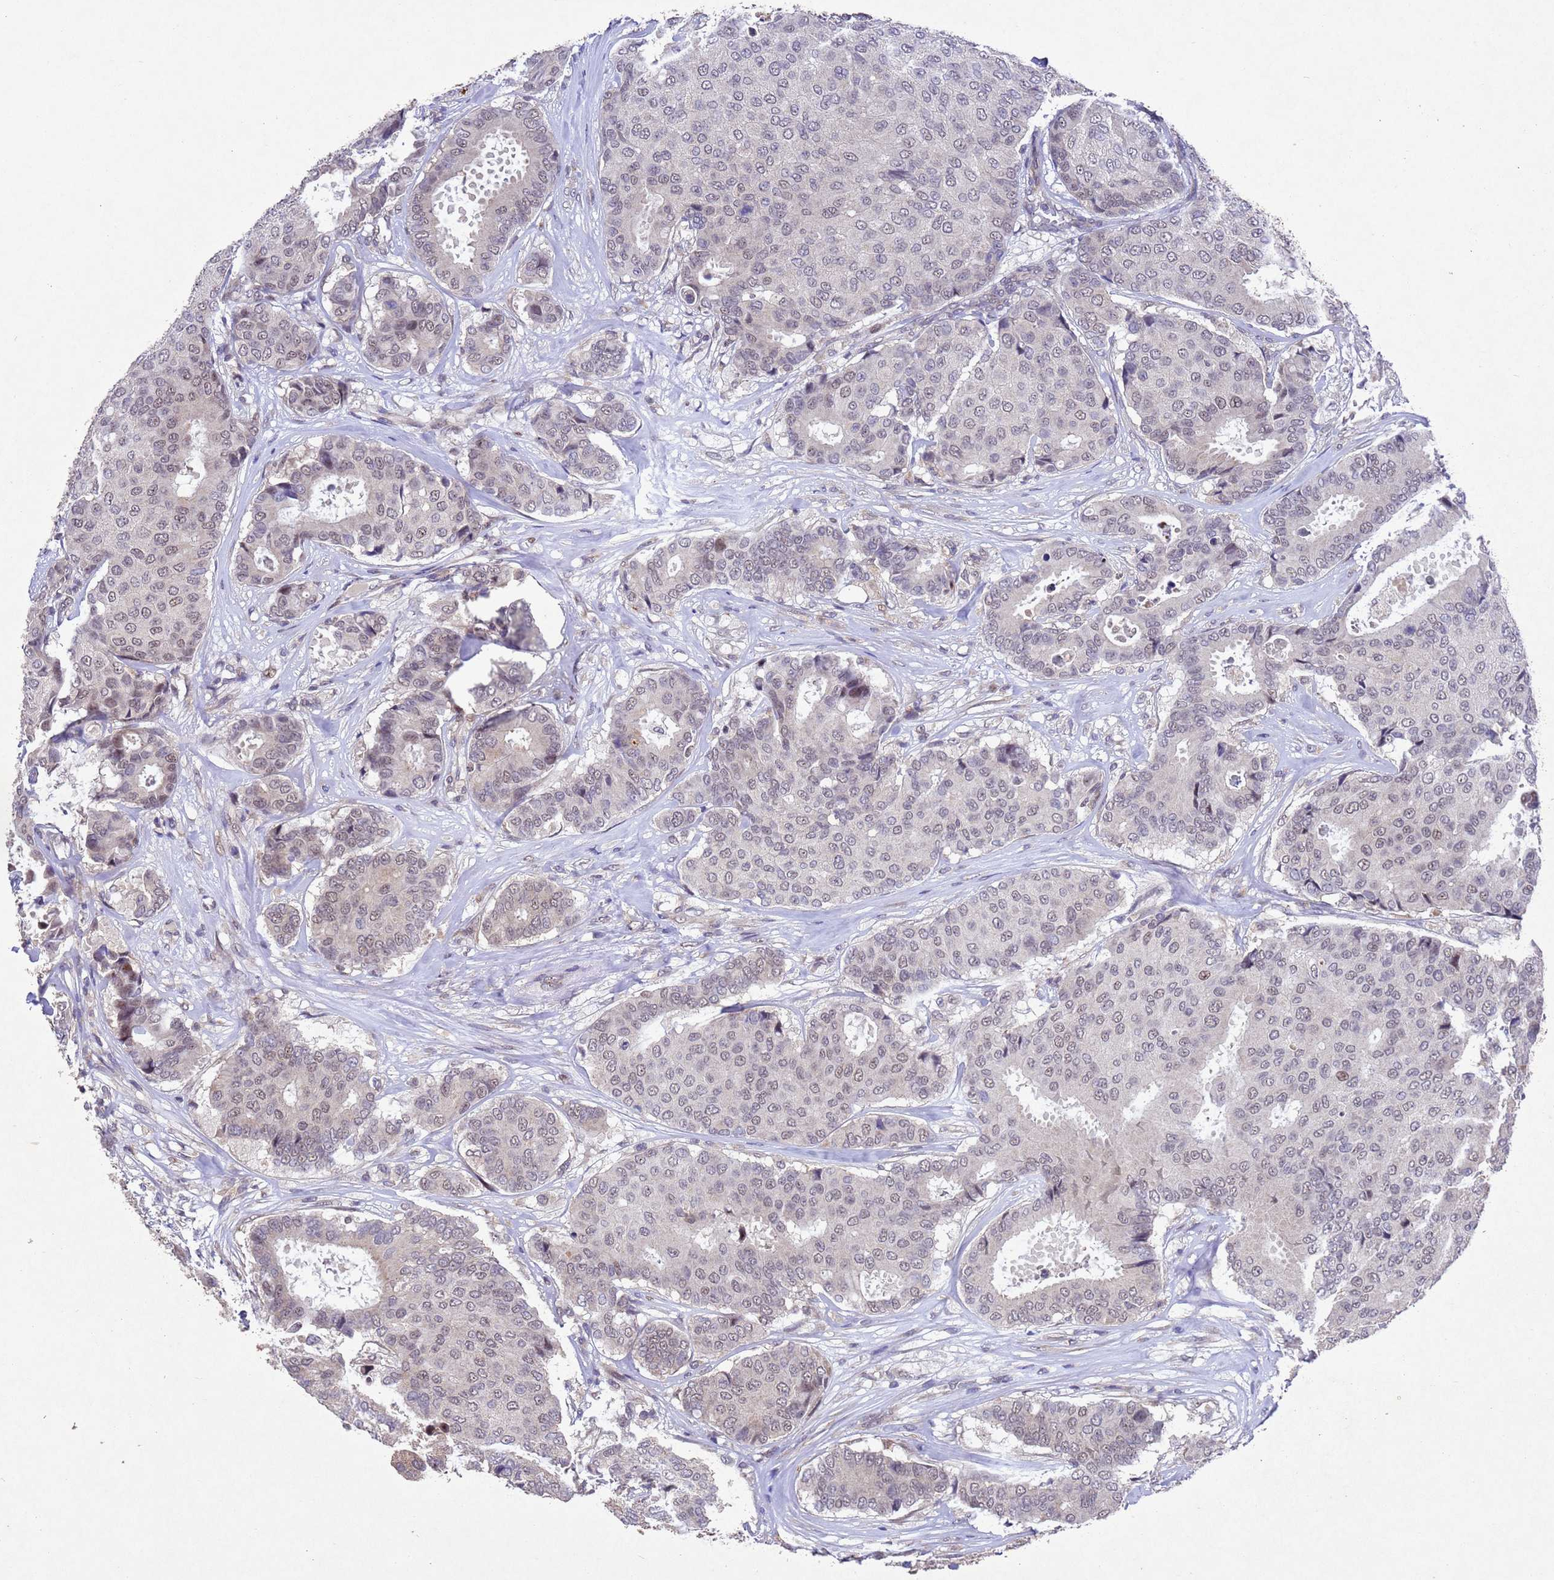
{"staining": {"intensity": "weak", "quantity": "25%-75%", "location": "nuclear"}, "tissue": "breast cancer", "cell_type": "Tumor cells", "image_type": "cancer", "snomed": [{"axis": "morphology", "description": "Duct carcinoma"}, {"axis": "topography", "description": "Breast"}], "caption": "Immunohistochemistry (IHC) of breast cancer (invasive ductal carcinoma) reveals low levels of weak nuclear positivity in about 25%-75% of tumor cells. Using DAB (3,3'-diaminobenzidine) (brown) and hematoxylin (blue) stains, captured at high magnification using brightfield microscopy.", "gene": "TBK1", "patient": {"sex": "female", "age": 75}}